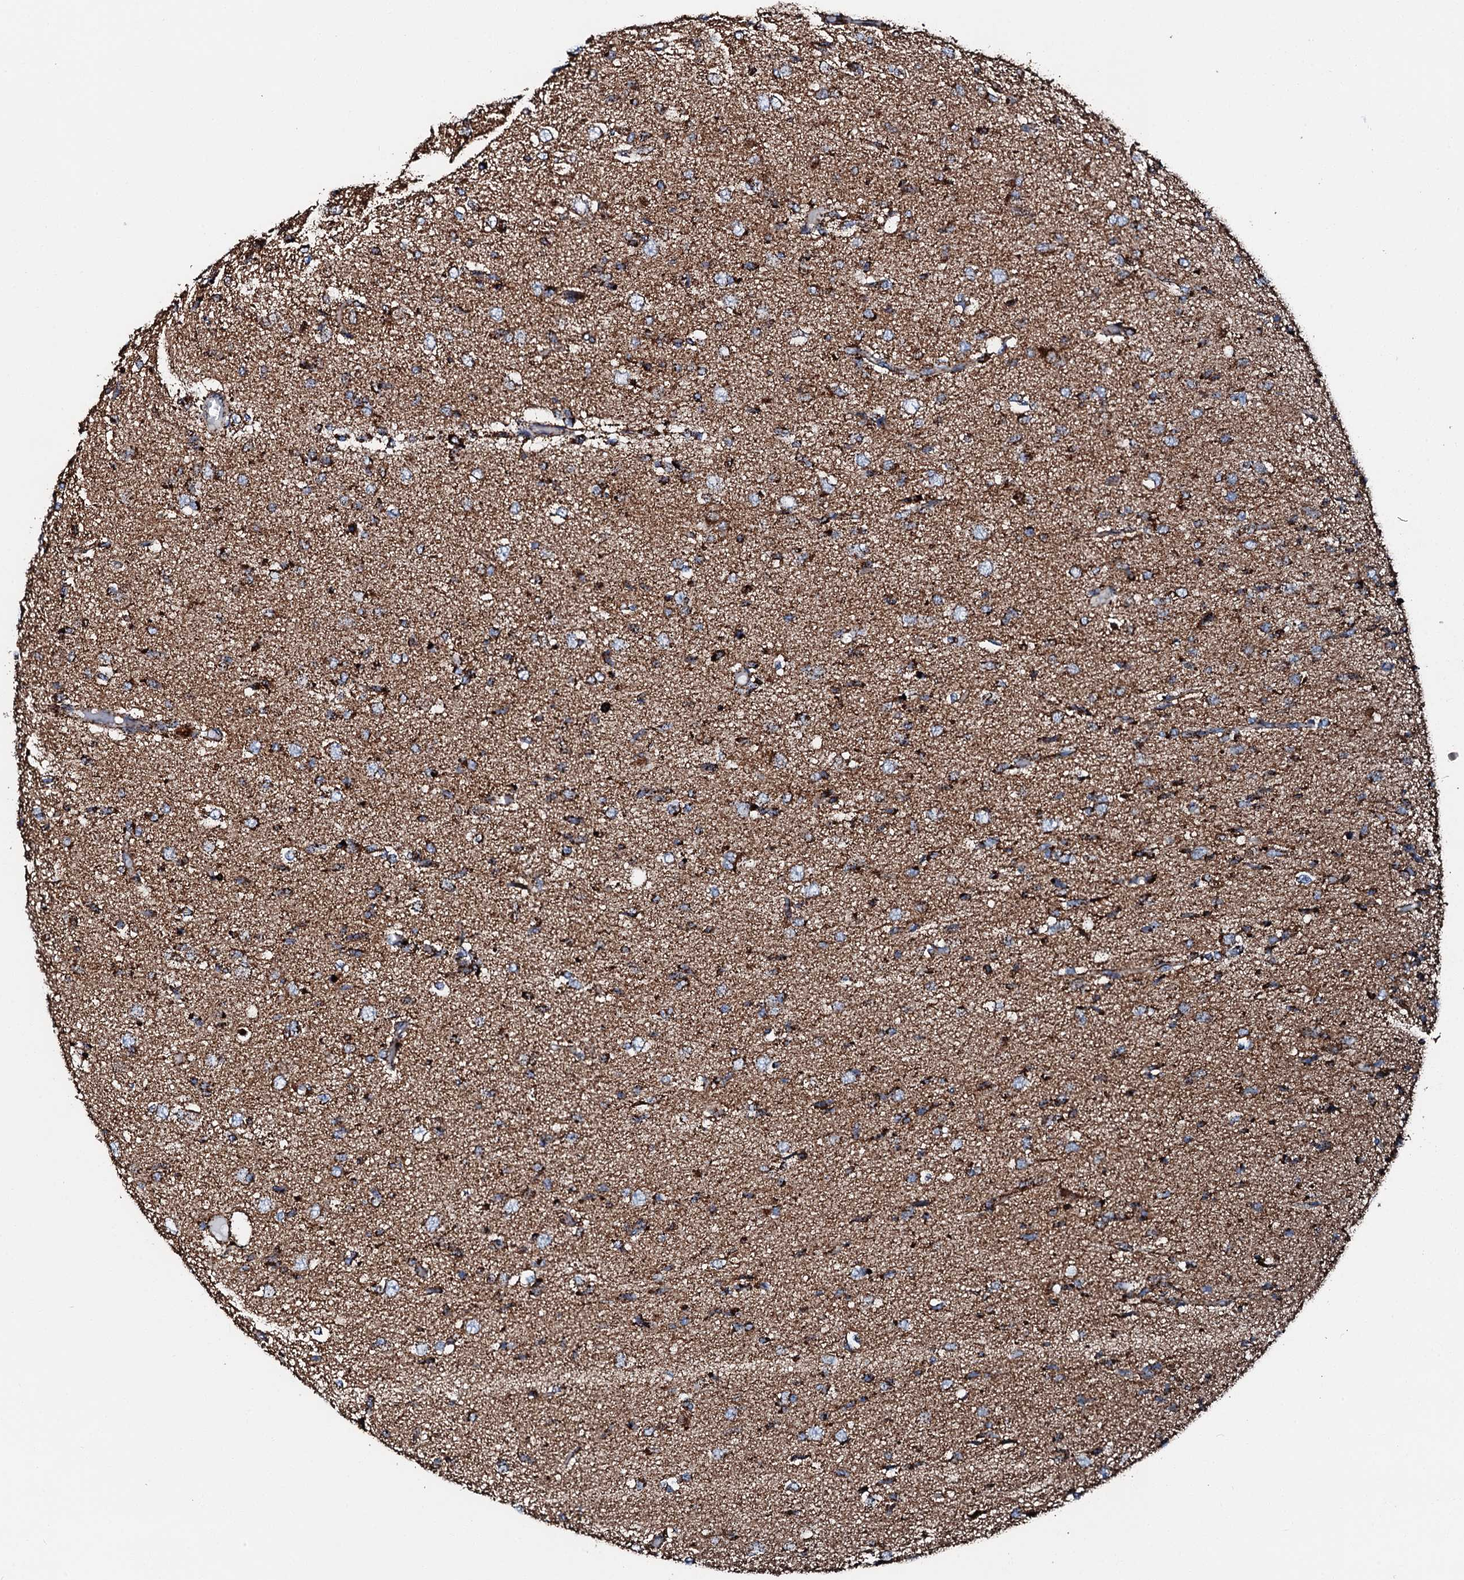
{"staining": {"intensity": "moderate", "quantity": ">75%", "location": "cytoplasmic/membranous"}, "tissue": "glioma", "cell_type": "Tumor cells", "image_type": "cancer", "snomed": [{"axis": "morphology", "description": "Glioma, malignant, High grade"}, {"axis": "topography", "description": "Brain"}], "caption": "Immunohistochemical staining of glioma exhibits medium levels of moderate cytoplasmic/membranous protein expression in approximately >75% of tumor cells.", "gene": "HADH", "patient": {"sex": "female", "age": 59}}